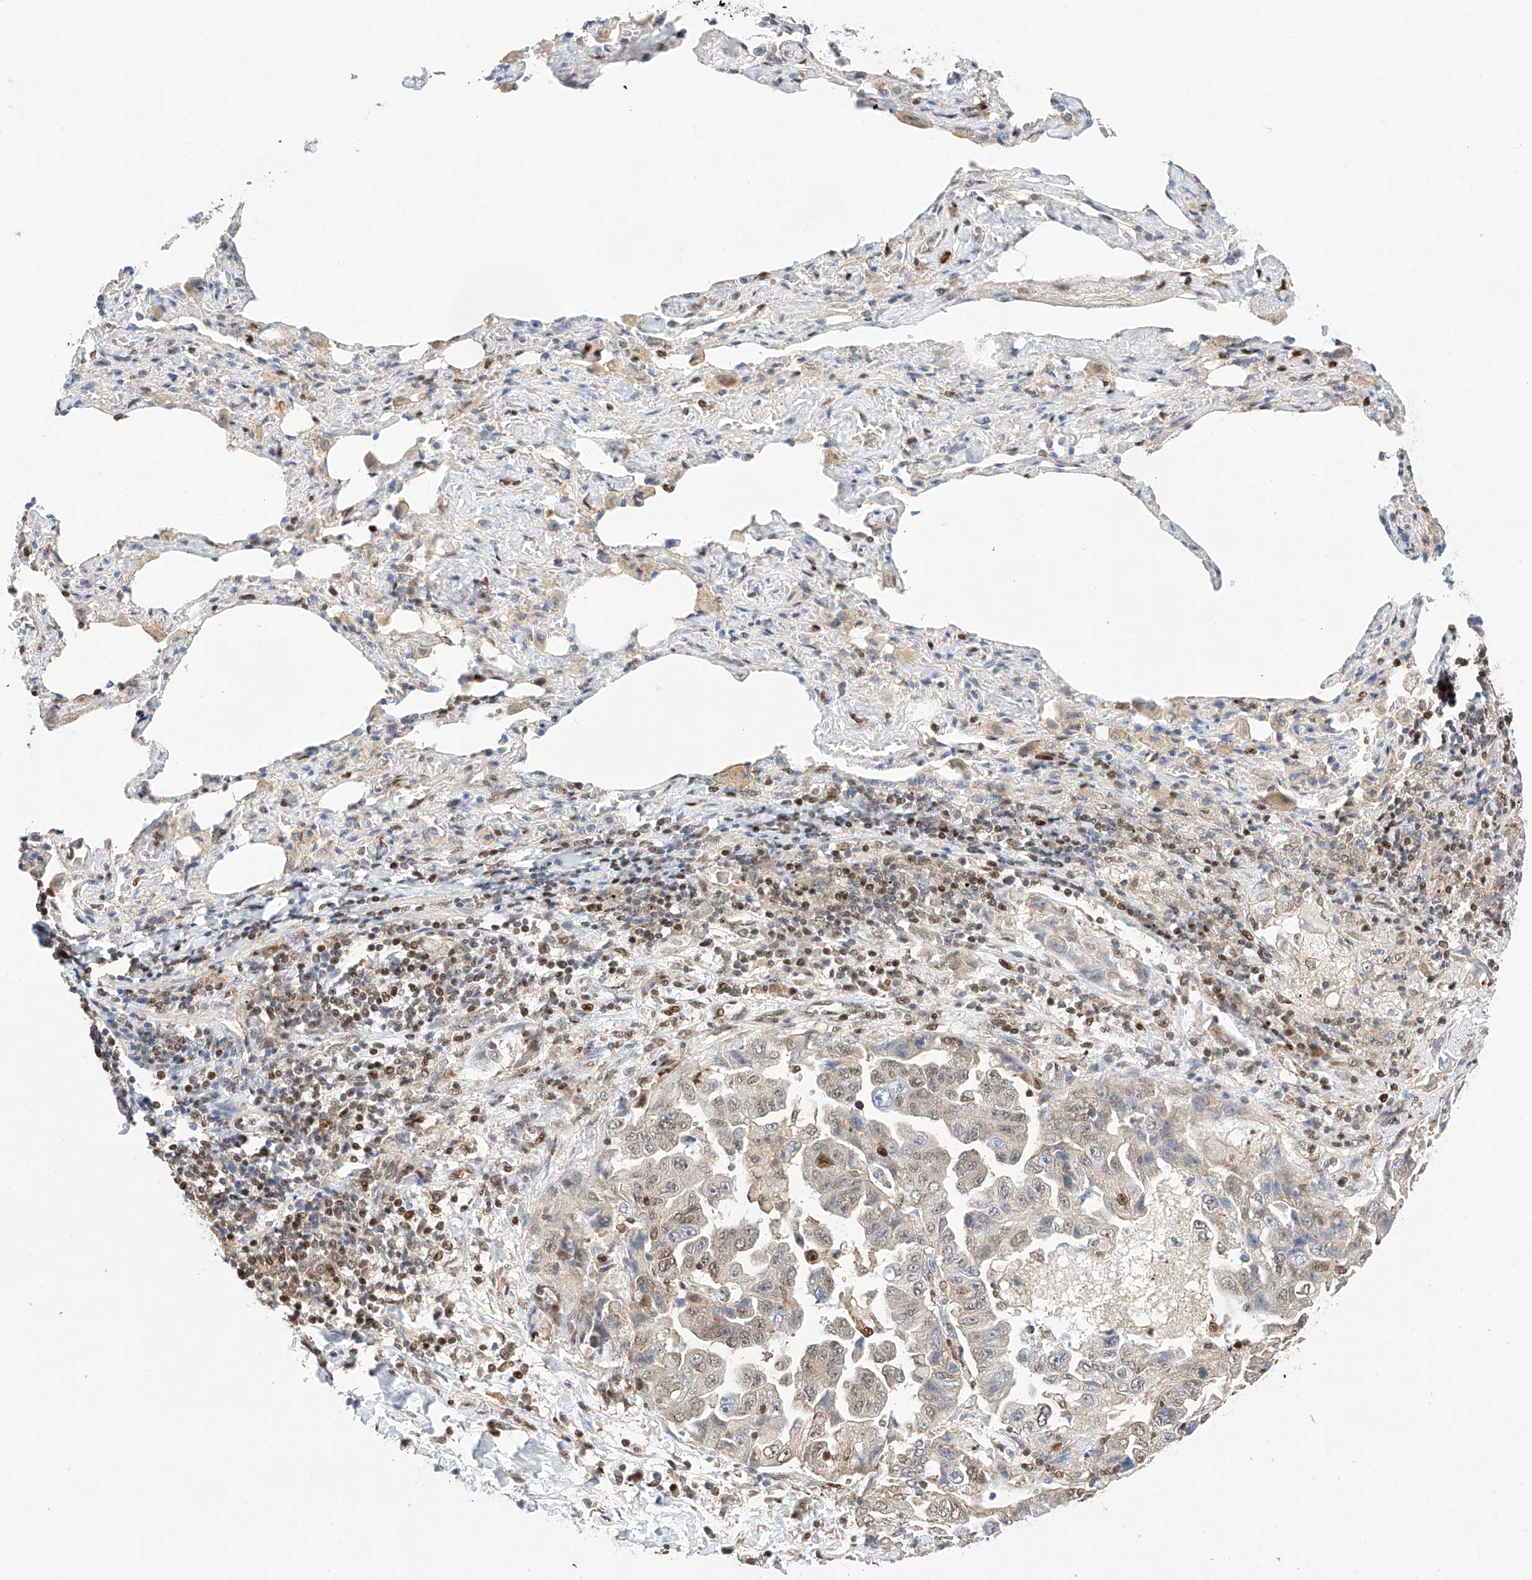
{"staining": {"intensity": "weak", "quantity": "25%-75%", "location": "nuclear"}, "tissue": "lung cancer", "cell_type": "Tumor cells", "image_type": "cancer", "snomed": [{"axis": "morphology", "description": "Adenocarcinoma, NOS"}, {"axis": "topography", "description": "Lung"}], "caption": "Immunohistochemistry image of neoplastic tissue: adenocarcinoma (lung) stained using immunohistochemistry exhibits low levels of weak protein expression localized specifically in the nuclear of tumor cells, appearing as a nuclear brown color.", "gene": "HDAC9", "patient": {"sex": "female", "age": 51}}